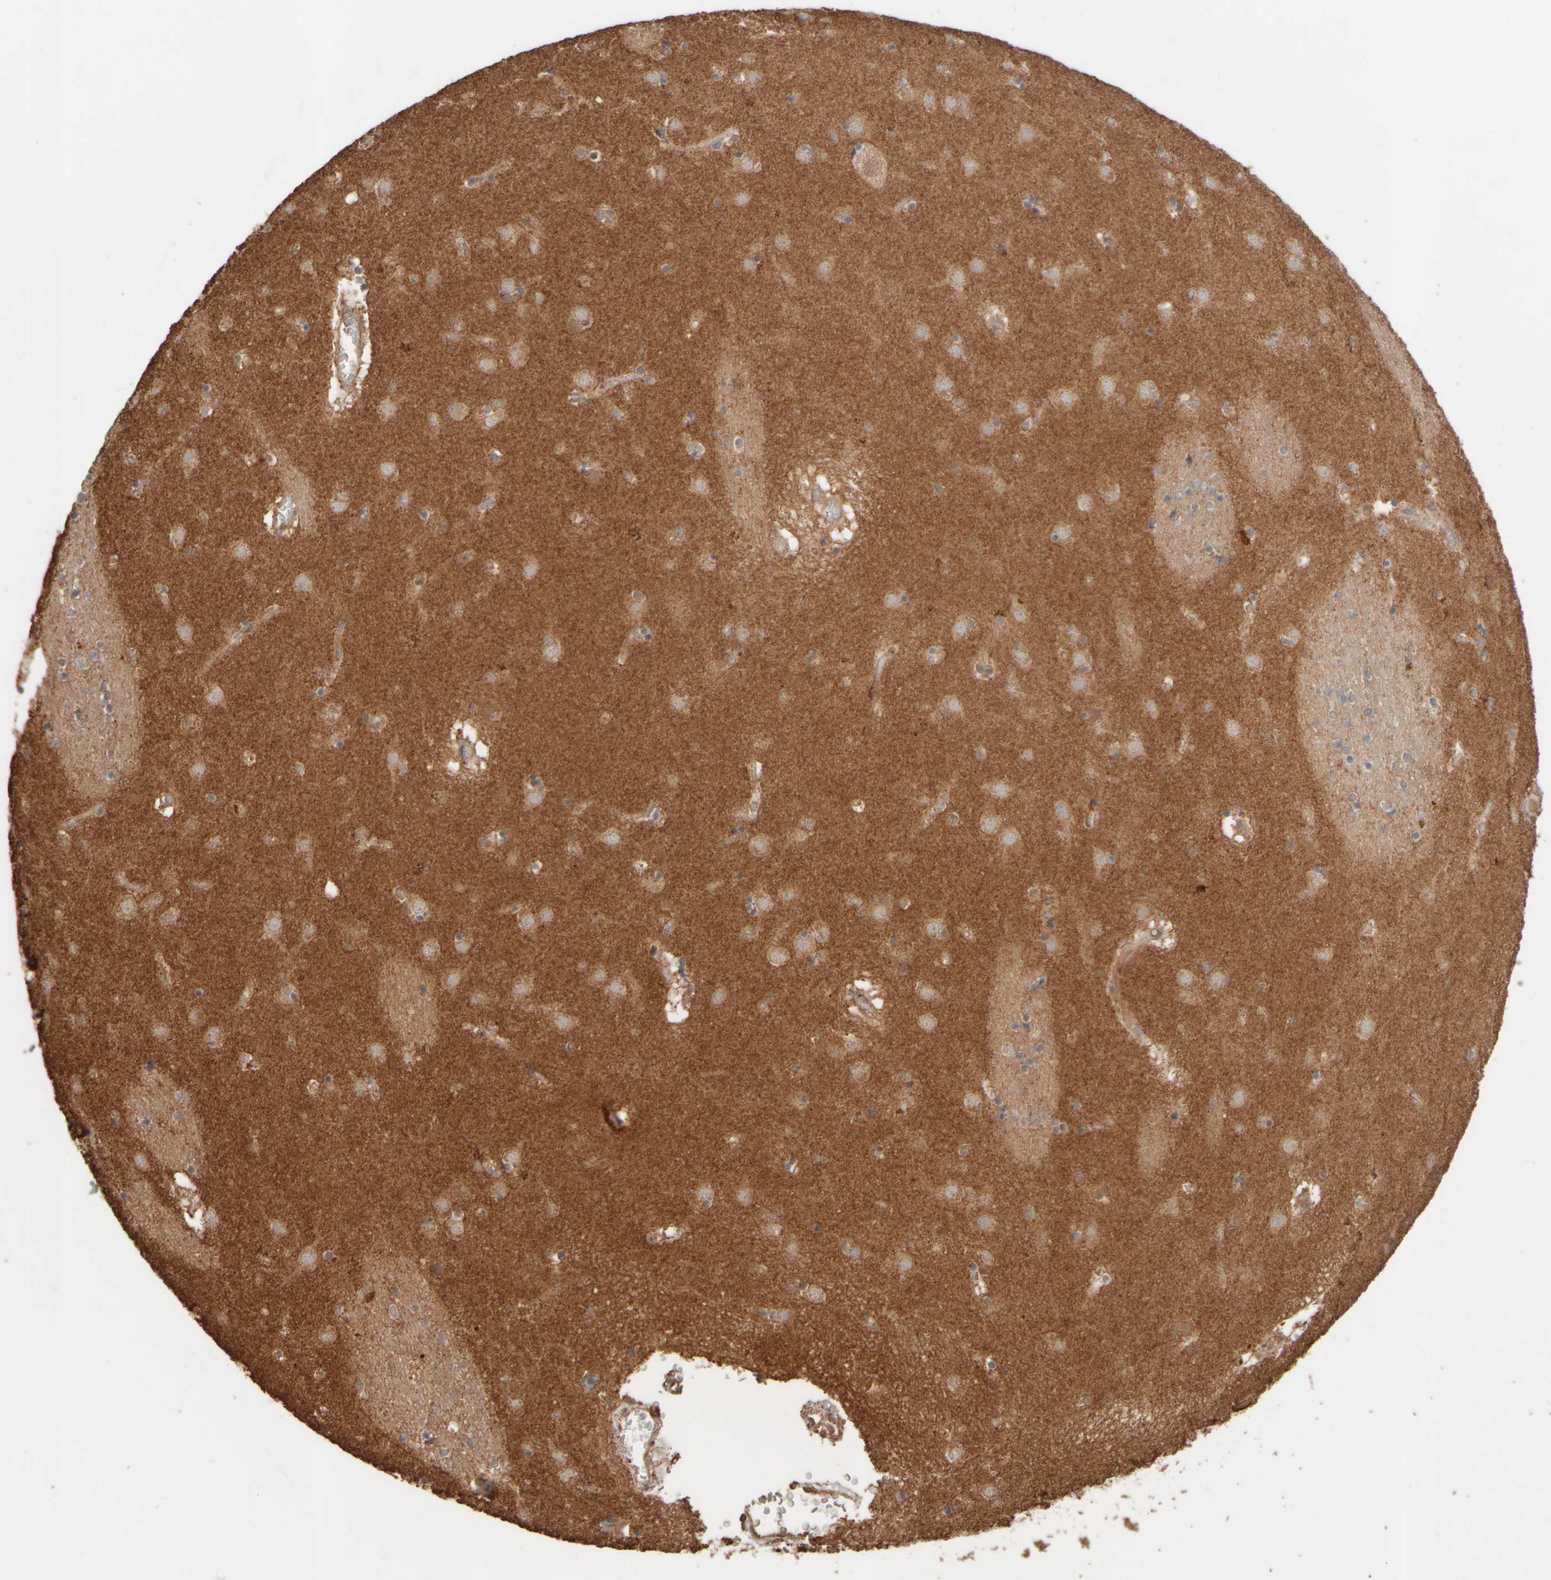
{"staining": {"intensity": "moderate", "quantity": ">75%", "location": "cytoplasmic/membranous,nuclear"}, "tissue": "caudate", "cell_type": "Glial cells", "image_type": "normal", "snomed": [{"axis": "morphology", "description": "Normal tissue, NOS"}, {"axis": "topography", "description": "Lateral ventricle wall"}], "caption": "IHC of benign caudate demonstrates medium levels of moderate cytoplasmic/membranous,nuclear positivity in approximately >75% of glial cells. (Stains: DAB in brown, nuclei in blue, Microscopy: brightfield microscopy at high magnification).", "gene": "EIF2B3", "patient": {"sex": "male", "age": 70}}